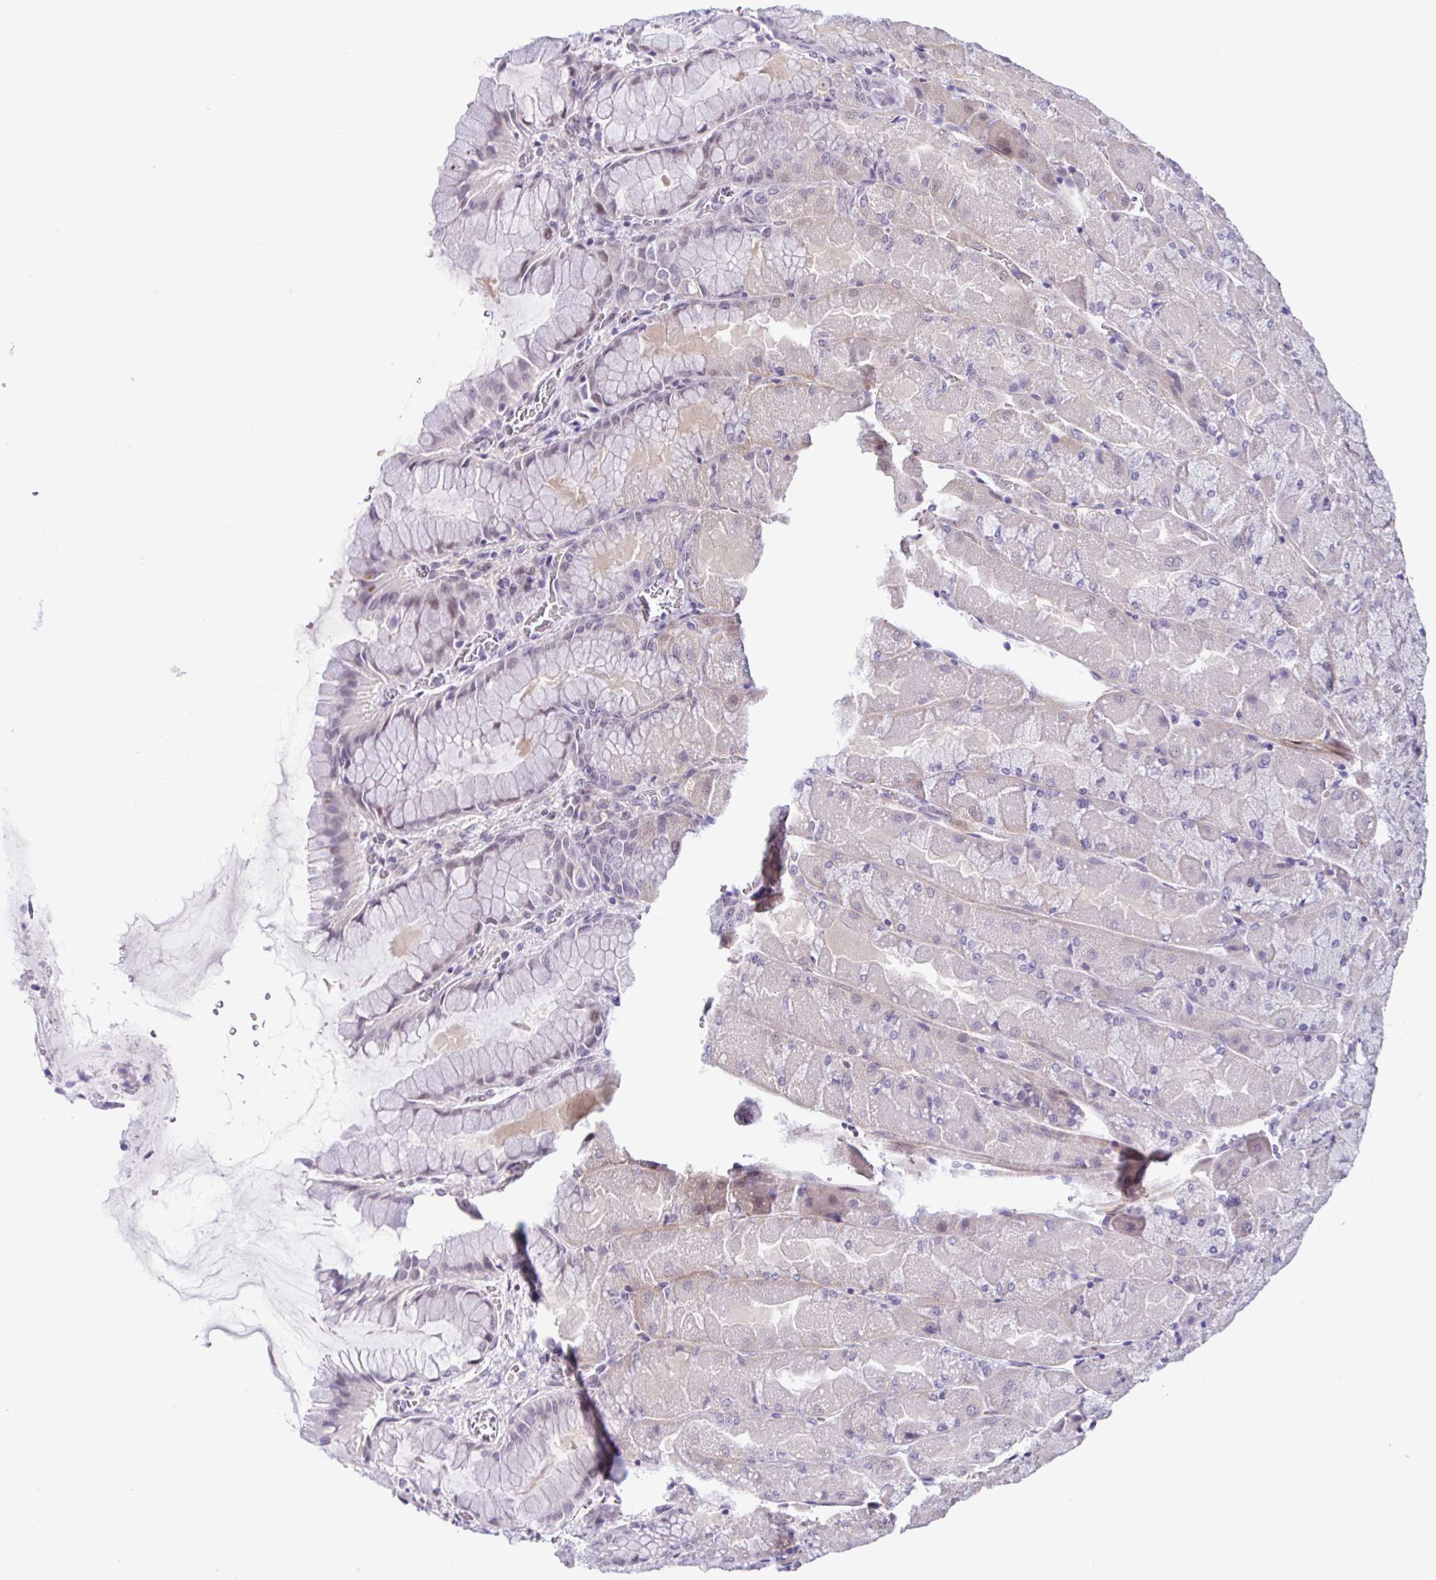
{"staining": {"intensity": "moderate", "quantity": "<25%", "location": "nuclear"}, "tissue": "stomach", "cell_type": "Glandular cells", "image_type": "normal", "snomed": [{"axis": "morphology", "description": "Normal tissue, NOS"}, {"axis": "topography", "description": "Stomach"}], "caption": "Human stomach stained for a protein (brown) reveals moderate nuclear positive staining in approximately <25% of glandular cells.", "gene": "USP35", "patient": {"sex": "female", "age": 61}}